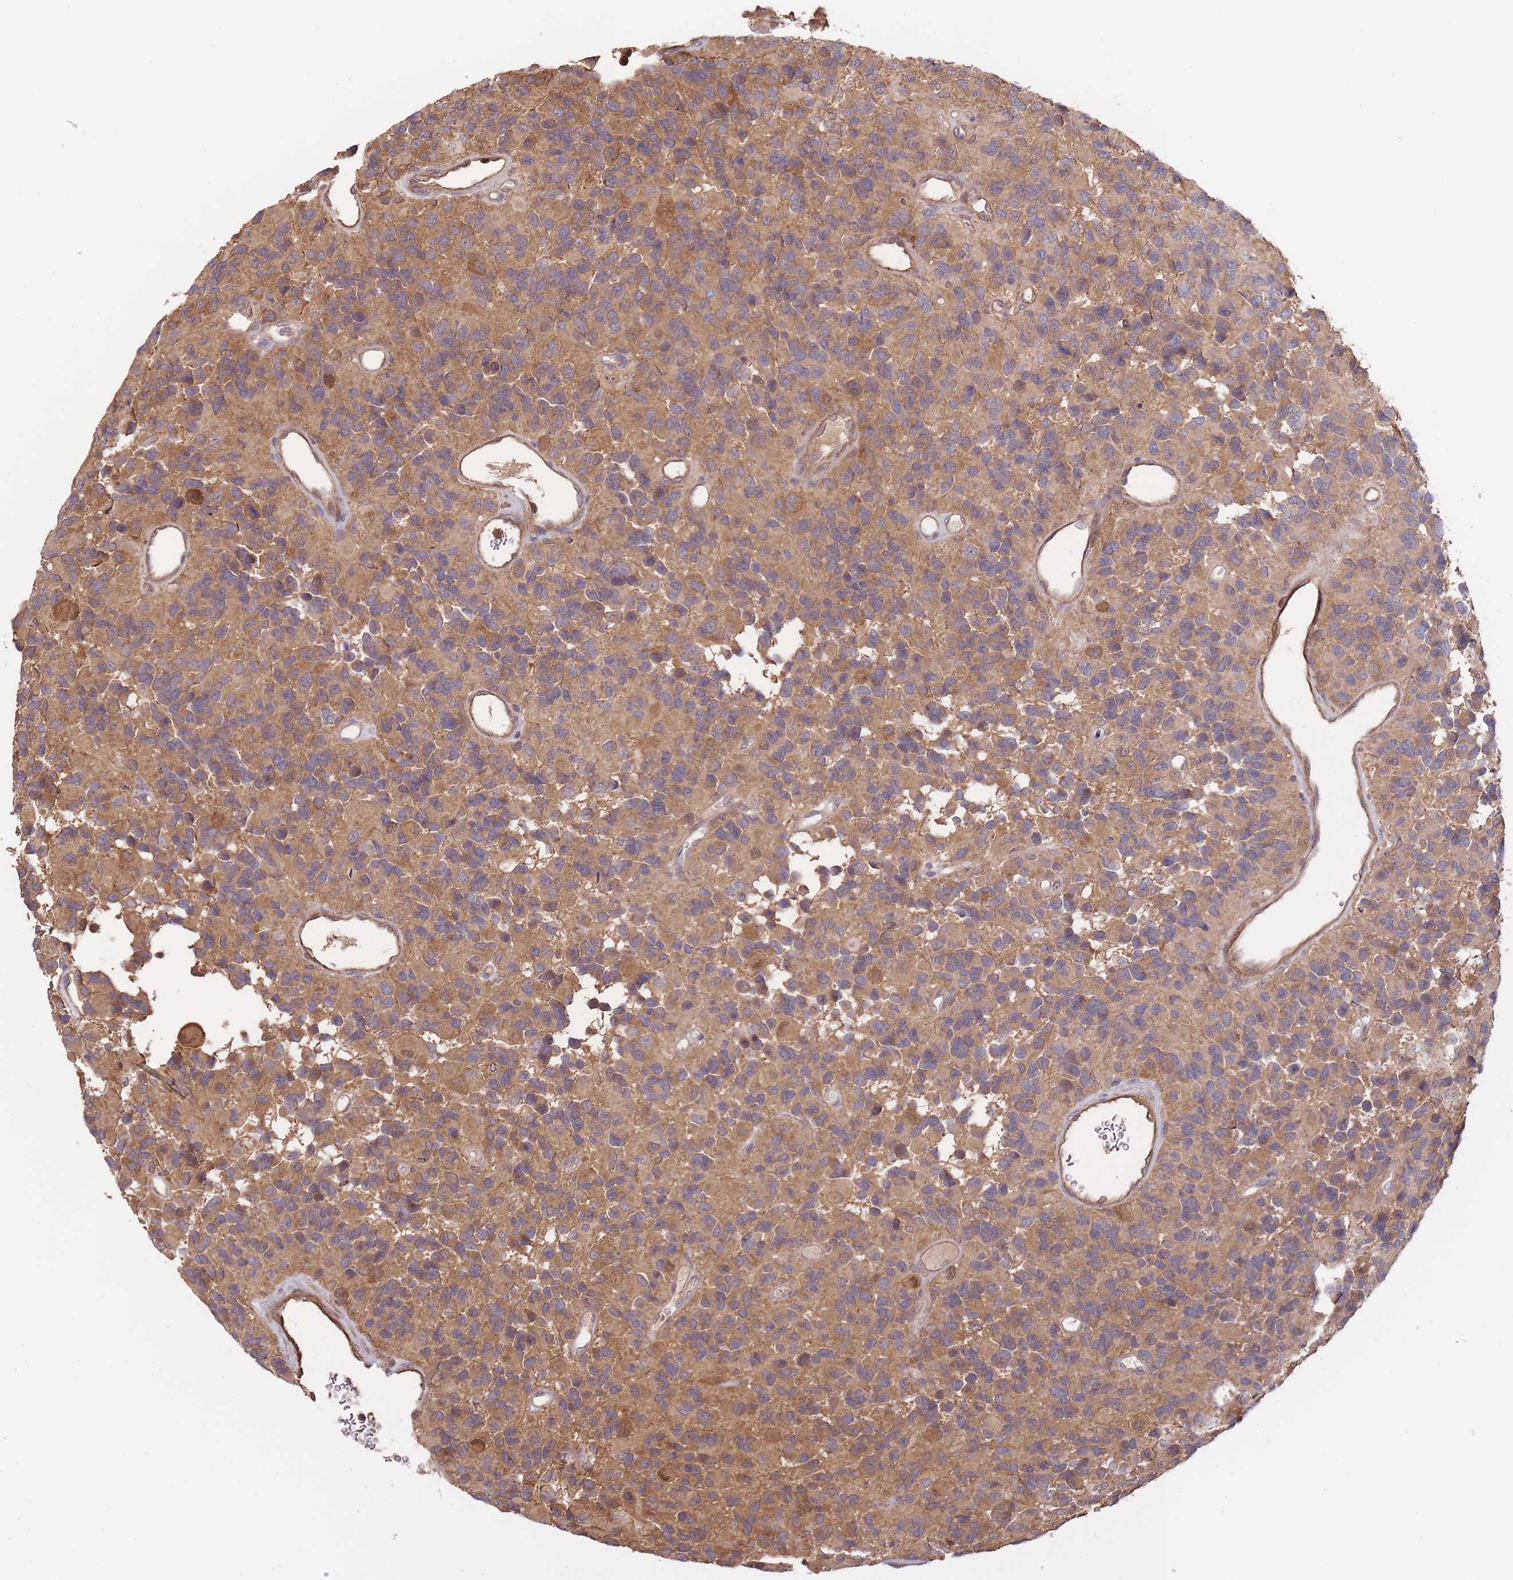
{"staining": {"intensity": "moderate", "quantity": ">75%", "location": "cytoplasmic/membranous"}, "tissue": "glioma", "cell_type": "Tumor cells", "image_type": "cancer", "snomed": [{"axis": "morphology", "description": "Glioma, malignant, High grade"}, {"axis": "topography", "description": "Brain"}], "caption": "IHC of high-grade glioma (malignant) displays medium levels of moderate cytoplasmic/membranous positivity in about >75% of tumor cells.", "gene": "ZNF304", "patient": {"sex": "male", "age": 77}}